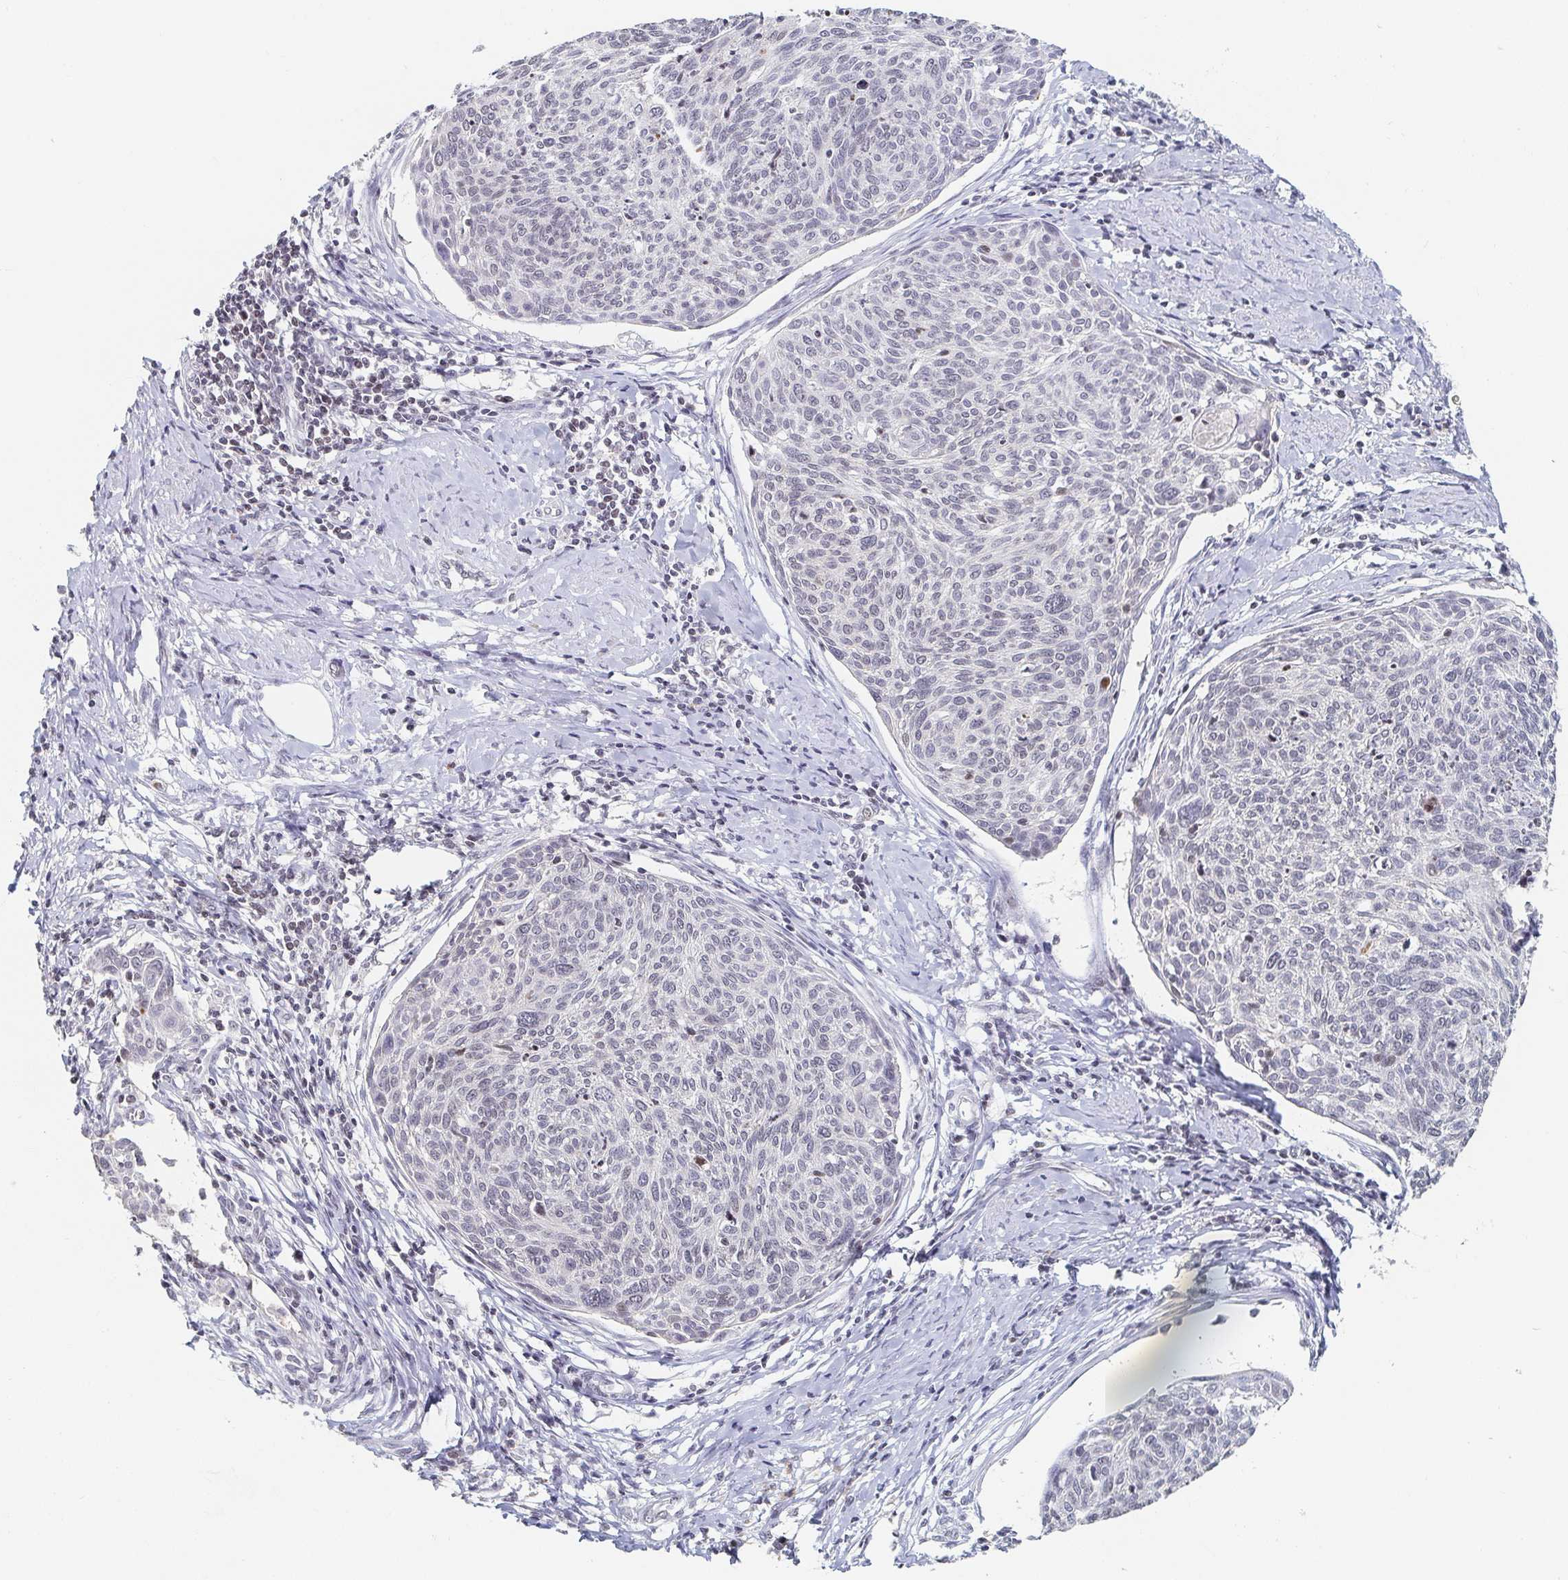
{"staining": {"intensity": "negative", "quantity": "none", "location": "none"}, "tissue": "cervical cancer", "cell_type": "Tumor cells", "image_type": "cancer", "snomed": [{"axis": "morphology", "description": "Squamous cell carcinoma, NOS"}, {"axis": "topography", "description": "Cervix"}], "caption": "Immunohistochemistry (IHC) of cervical cancer (squamous cell carcinoma) displays no expression in tumor cells. Nuclei are stained in blue.", "gene": "NME9", "patient": {"sex": "female", "age": 49}}